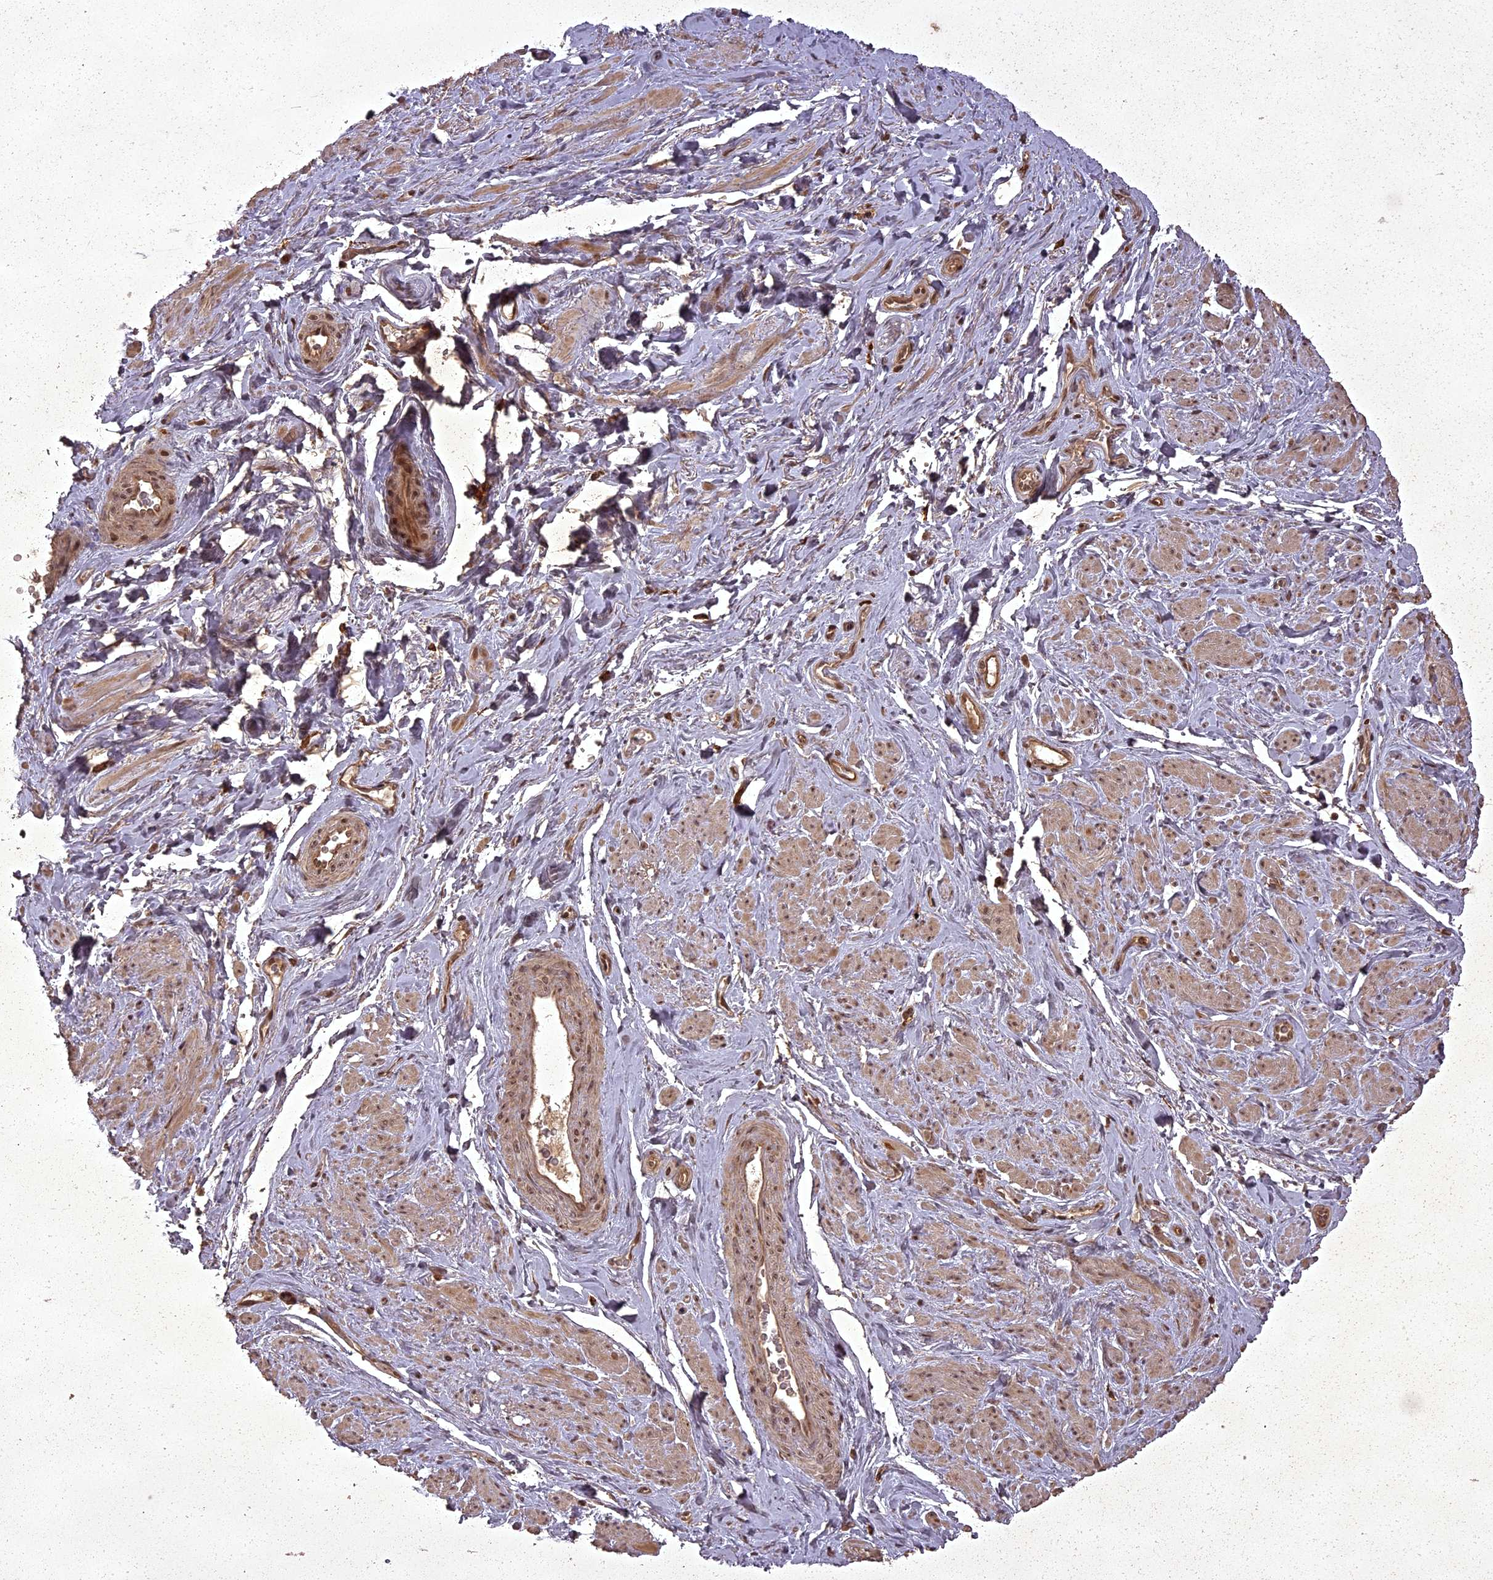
{"staining": {"intensity": "weak", "quantity": "25%-75%", "location": "cytoplasmic/membranous,nuclear"}, "tissue": "smooth muscle", "cell_type": "Smooth muscle cells", "image_type": "normal", "snomed": [{"axis": "morphology", "description": "Normal tissue, NOS"}, {"axis": "topography", "description": "Smooth muscle"}, {"axis": "topography", "description": "Peripheral nerve tissue"}], "caption": "Immunohistochemical staining of unremarkable human smooth muscle reveals 25%-75% levels of weak cytoplasmic/membranous,nuclear protein staining in approximately 25%-75% of smooth muscle cells. The protein of interest is stained brown, and the nuclei are stained in blue (DAB (3,3'-diaminobenzidine) IHC with brightfield microscopy, high magnification).", "gene": "ING5", "patient": {"sex": "male", "age": 69}}